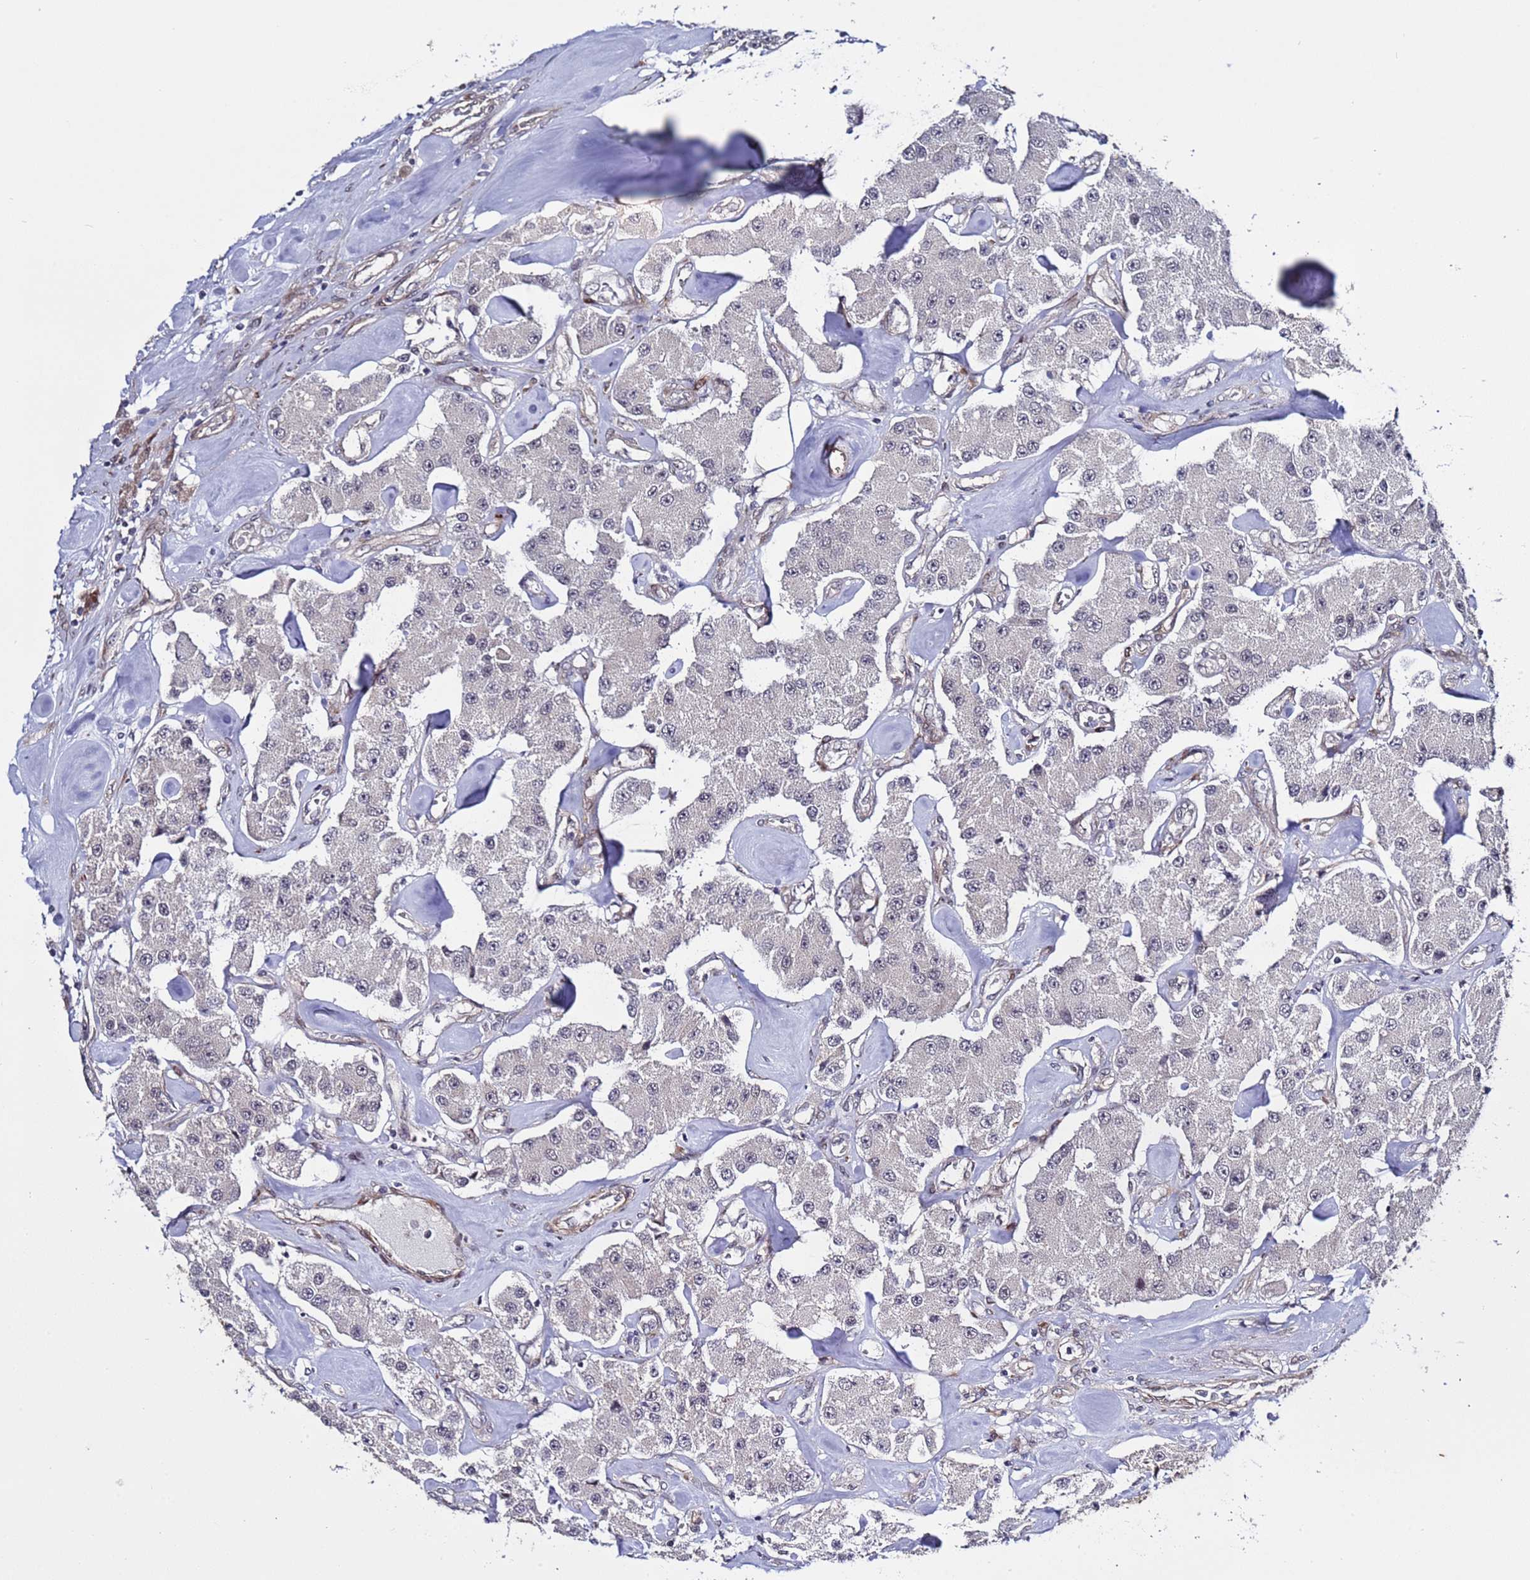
{"staining": {"intensity": "negative", "quantity": "none", "location": "none"}, "tissue": "carcinoid", "cell_type": "Tumor cells", "image_type": "cancer", "snomed": [{"axis": "morphology", "description": "Carcinoid, malignant, NOS"}, {"axis": "topography", "description": "Pancreas"}], "caption": "This is an IHC image of human carcinoid. There is no staining in tumor cells.", "gene": "POLR2D", "patient": {"sex": "male", "age": 41}}